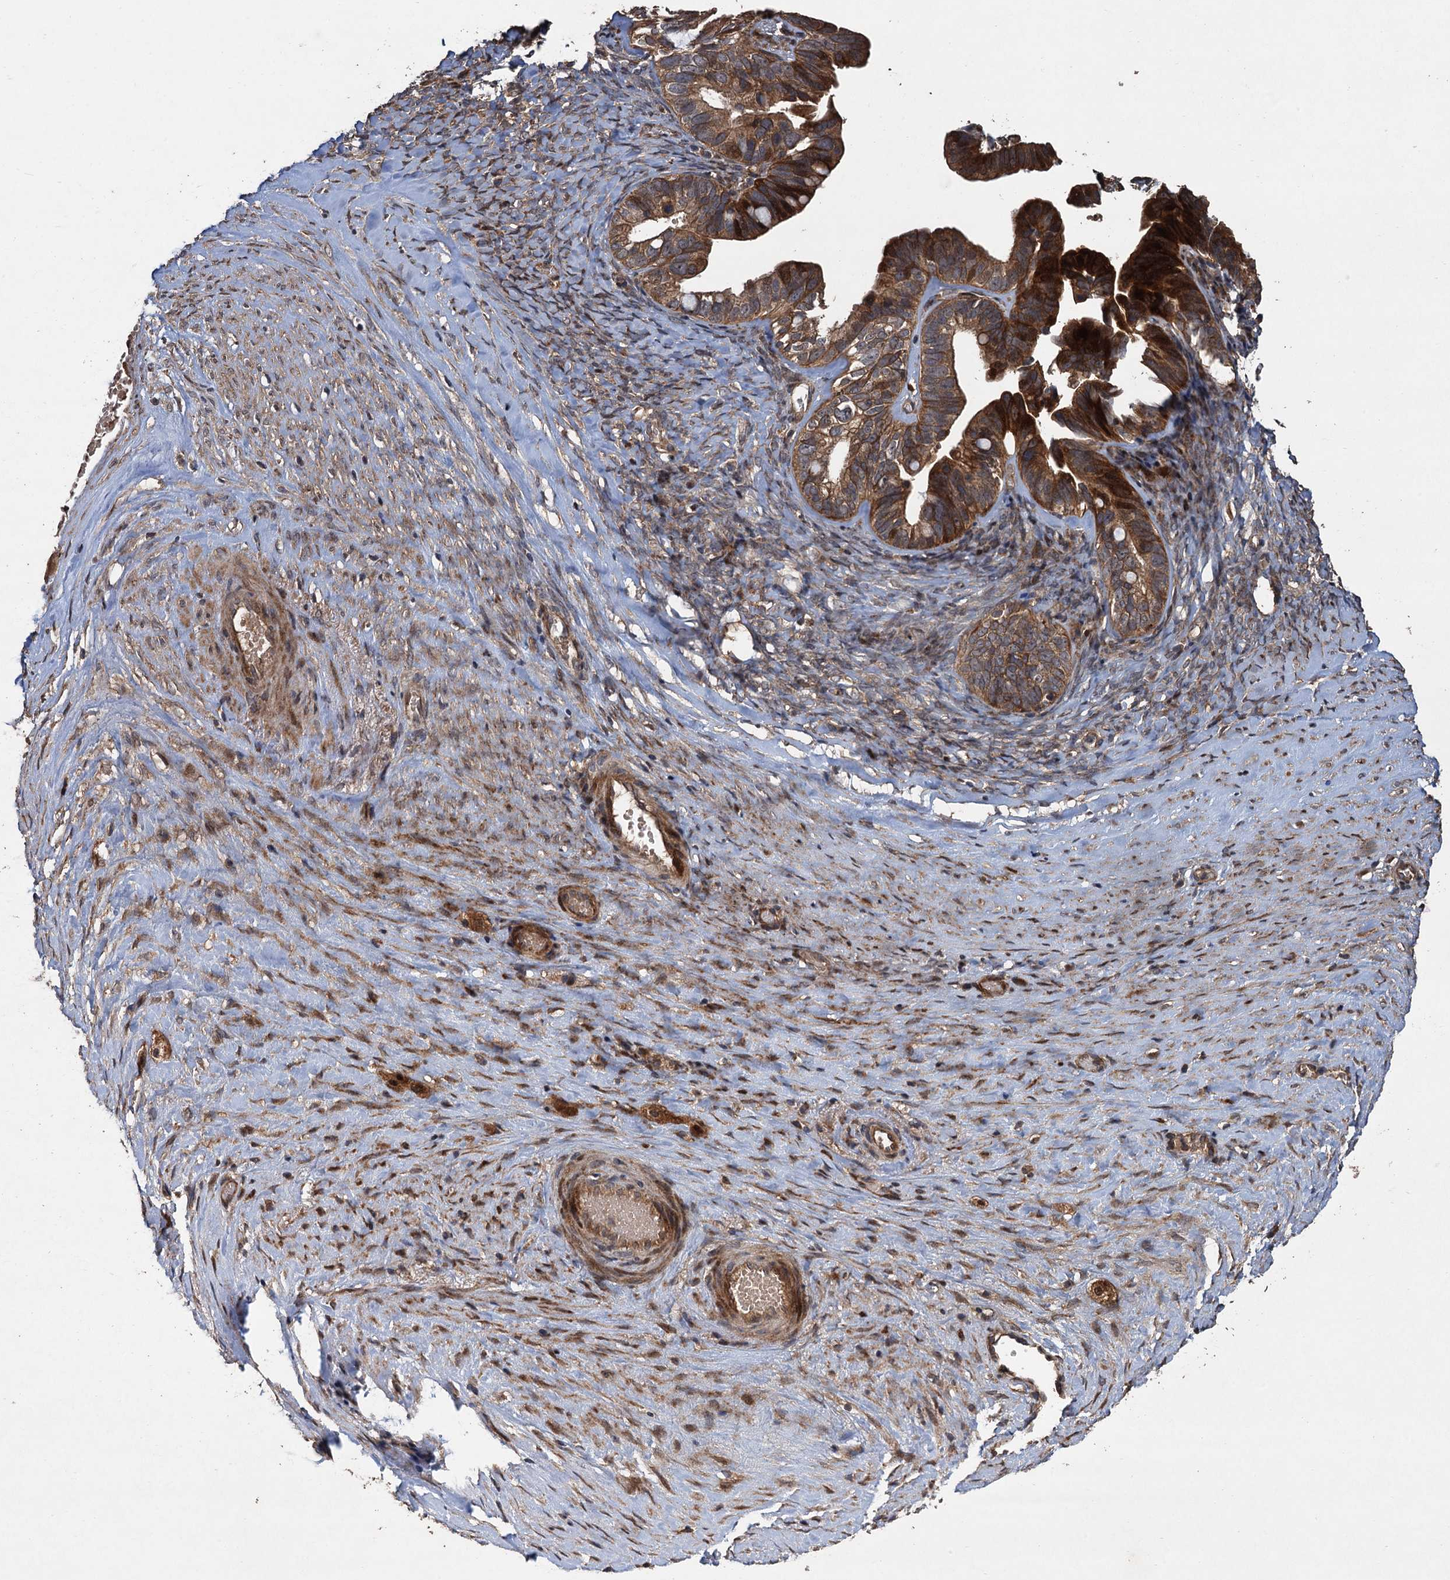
{"staining": {"intensity": "moderate", "quantity": ">75%", "location": "cytoplasmic/membranous,nuclear"}, "tissue": "ovarian cancer", "cell_type": "Tumor cells", "image_type": "cancer", "snomed": [{"axis": "morphology", "description": "Cystadenocarcinoma, serous, NOS"}, {"axis": "topography", "description": "Ovary"}], "caption": "Brown immunohistochemical staining in ovarian cancer exhibits moderate cytoplasmic/membranous and nuclear expression in about >75% of tumor cells.", "gene": "TMEM39B", "patient": {"sex": "female", "age": 56}}